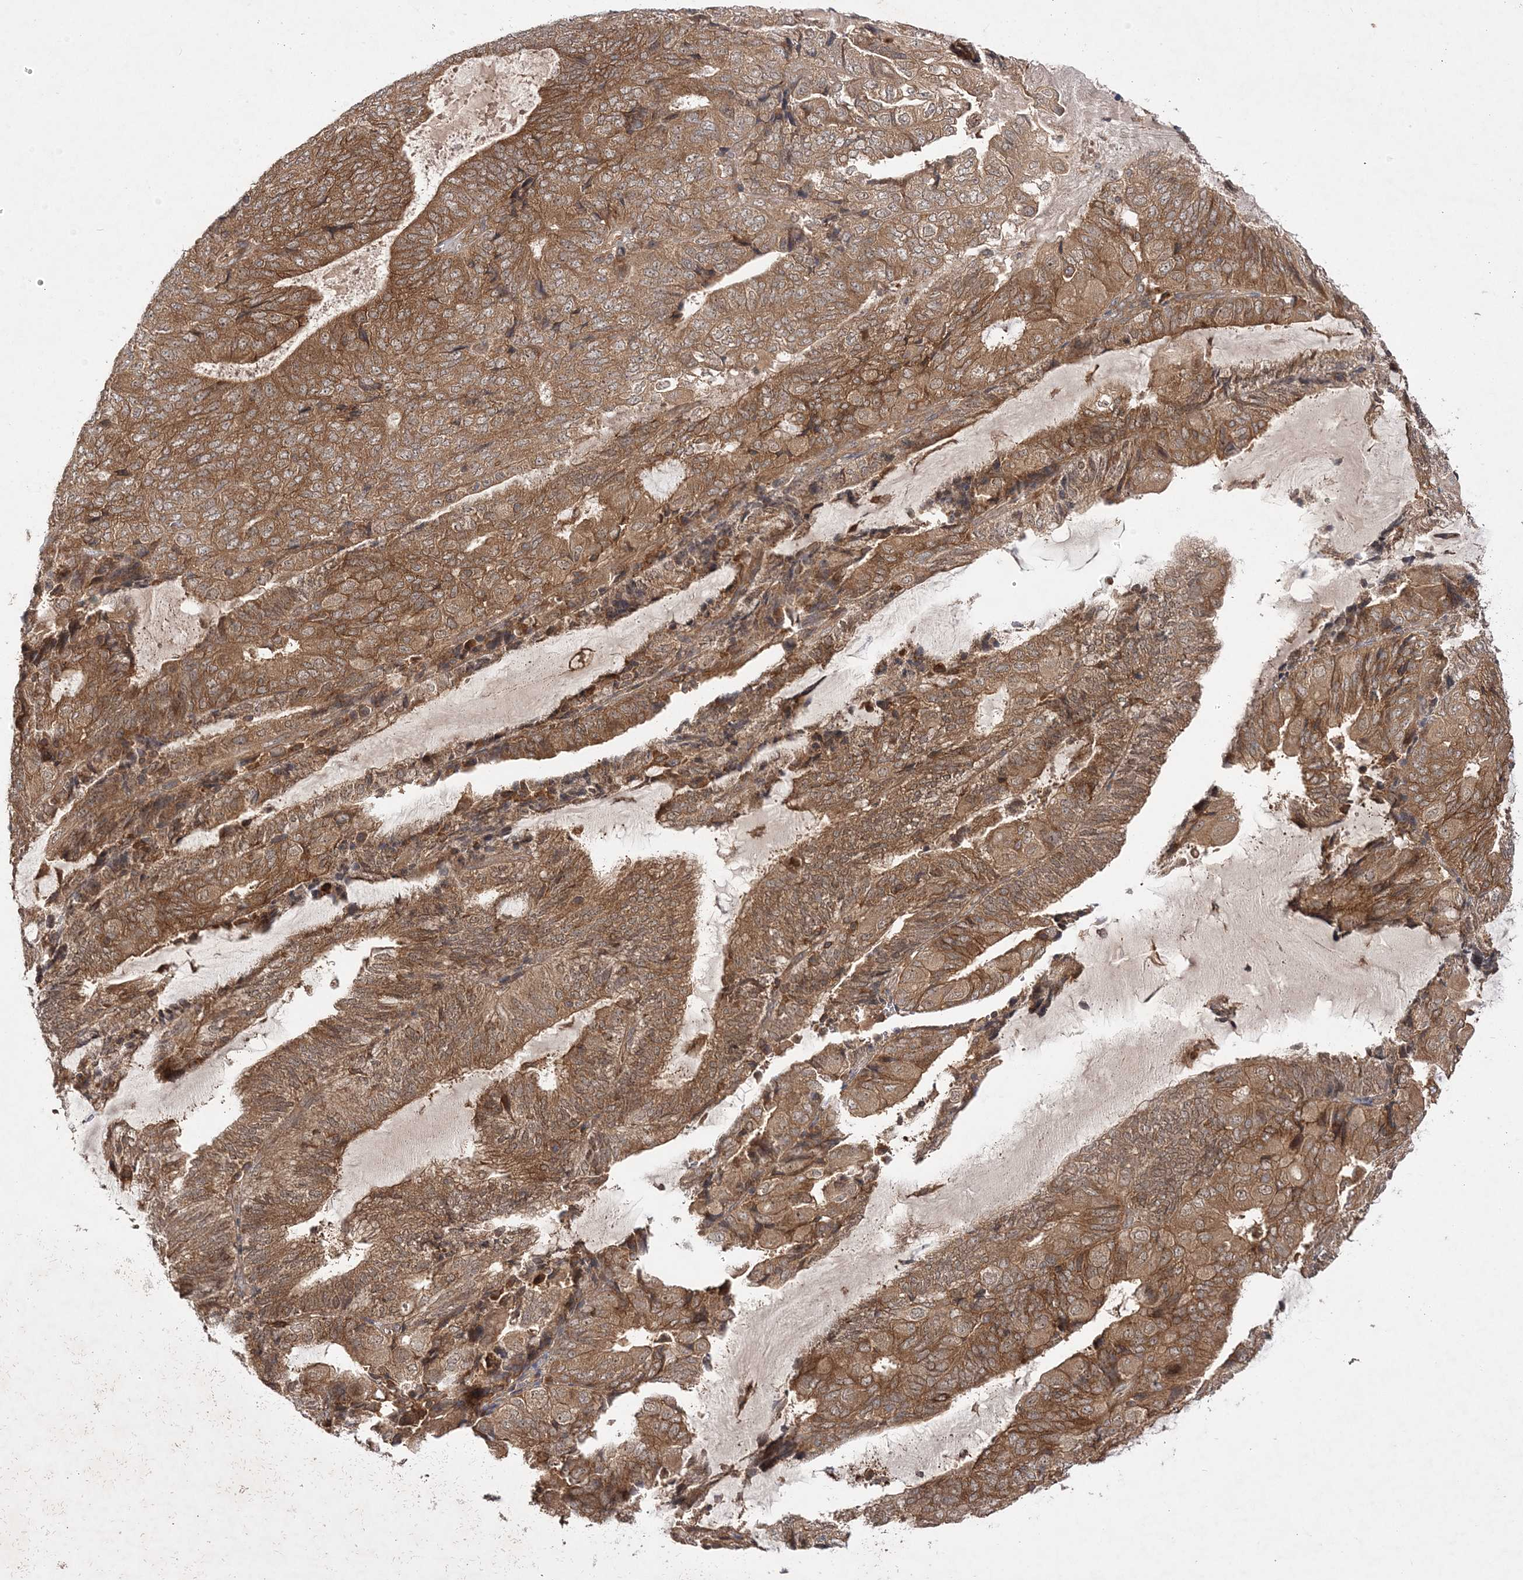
{"staining": {"intensity": "moderate", "quantity": ">75%", "location": "cytoplasmic/membranous"}, "tissue": "endometrial cancer", "cell_type": "Tumor cells", "image_type": "cancer", "snomed": [{"axis": "morphology", "description": "Adenocarcinoma, NOS"}, {"axis": "topography", "description": "Endometrium"}], "caption": "Endometrial cancer was stained to show a protein in brown. There is medium levels of moderate cytoplasmic/membranous expression in approximately >75% of tumor cells.", "gene": "TMEM9B", "patient": {"sex": "female", "age": 81}}